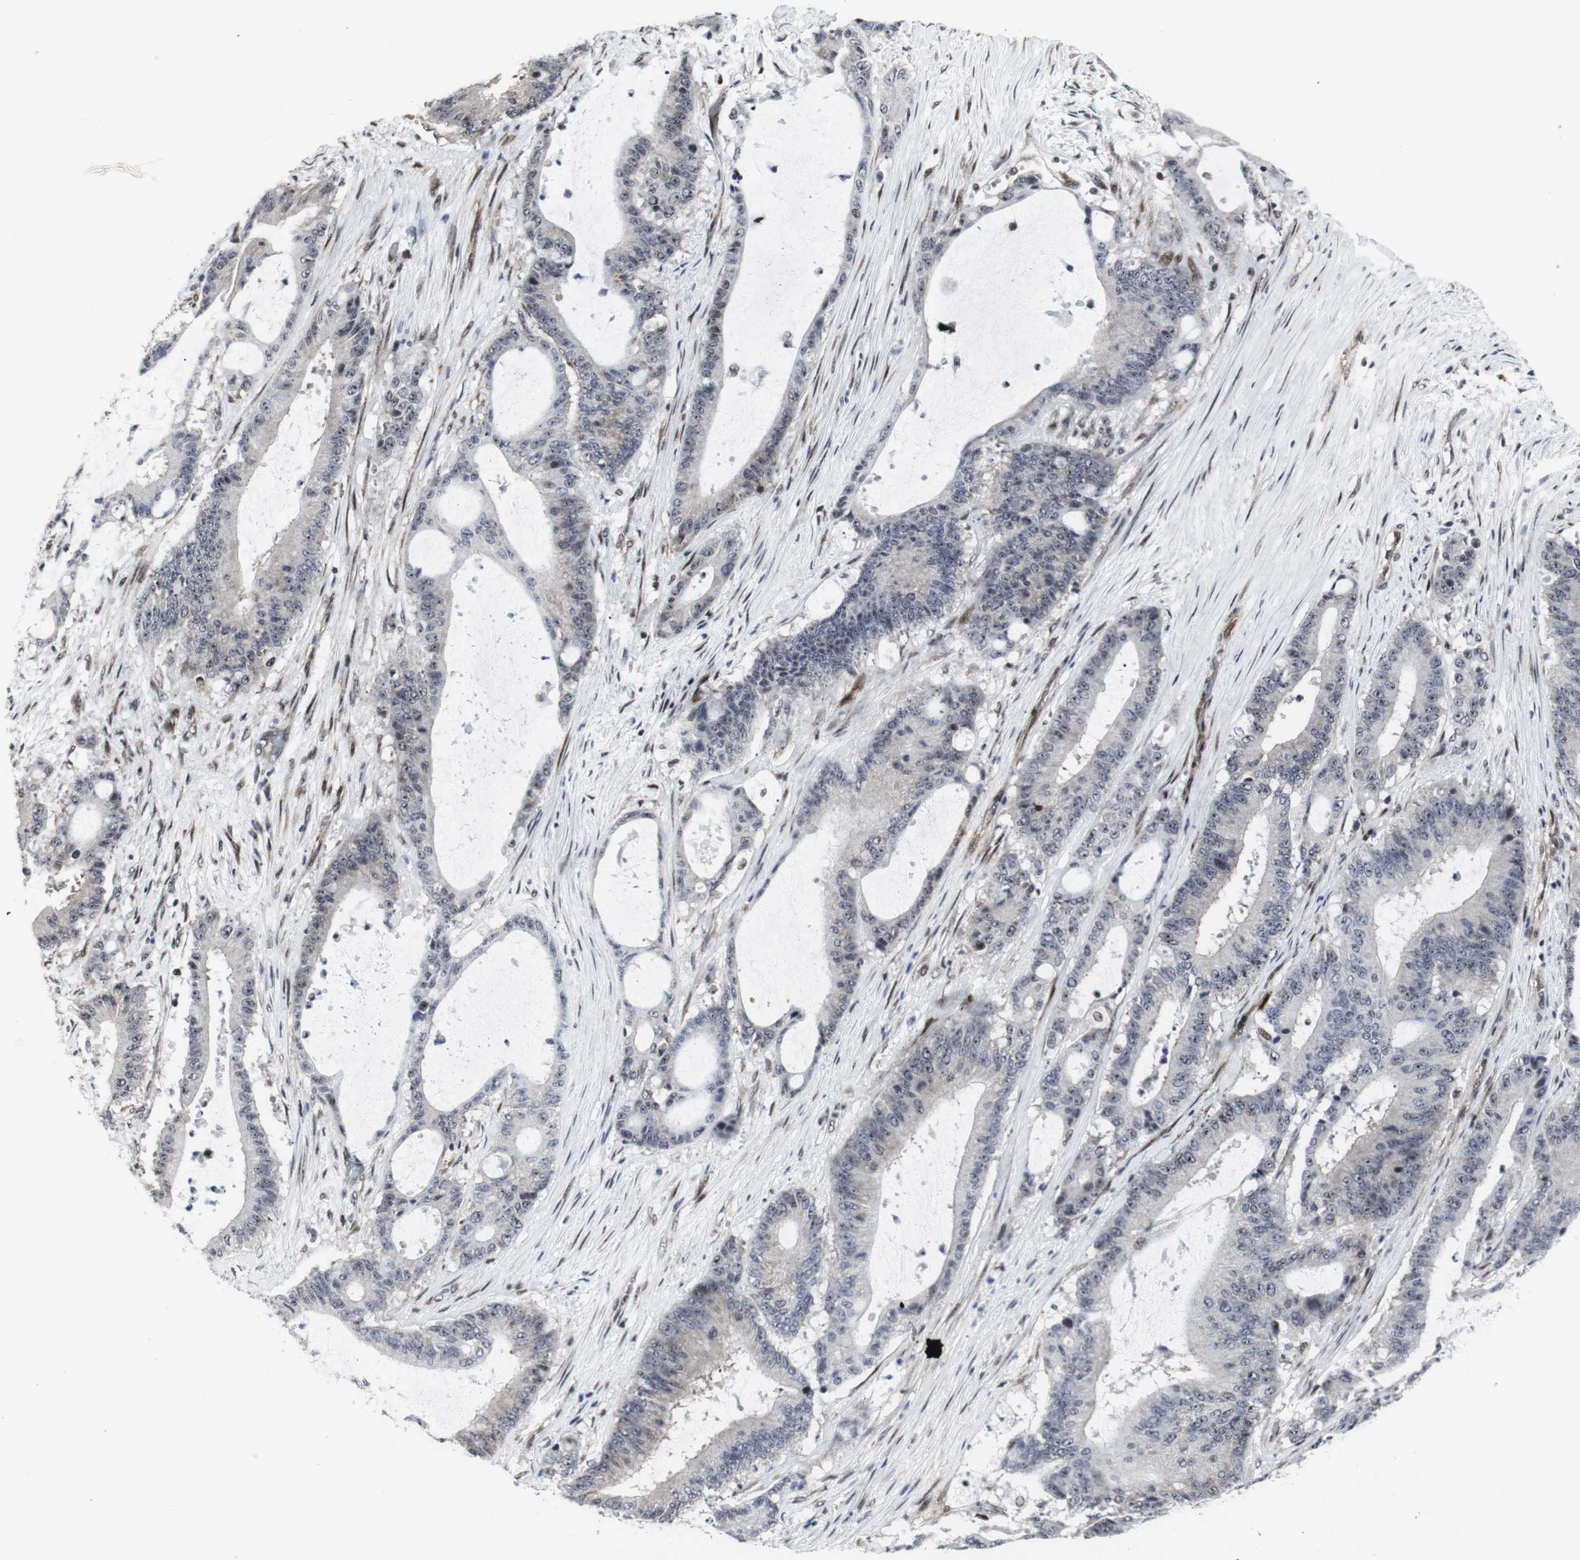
{"staining": {"intensity": "weak", "quantity": "<25%", "location": "nuclear"}, "tissue": "liver cancer", "cell_type": "Tumor cells", "image_type": "cancer", "snomed": [{"axis": "morphology", "description": "Cholangiocarcinoma"}, {"axis": "topography", "description": "Liver"}], "caption": "Immunohistochemical staining of cholangiocarcinoma (liver) displays no significant positivity in tumor cells.", "gene": "MLH1", "patient": {"sex": "female", "age": 73}}